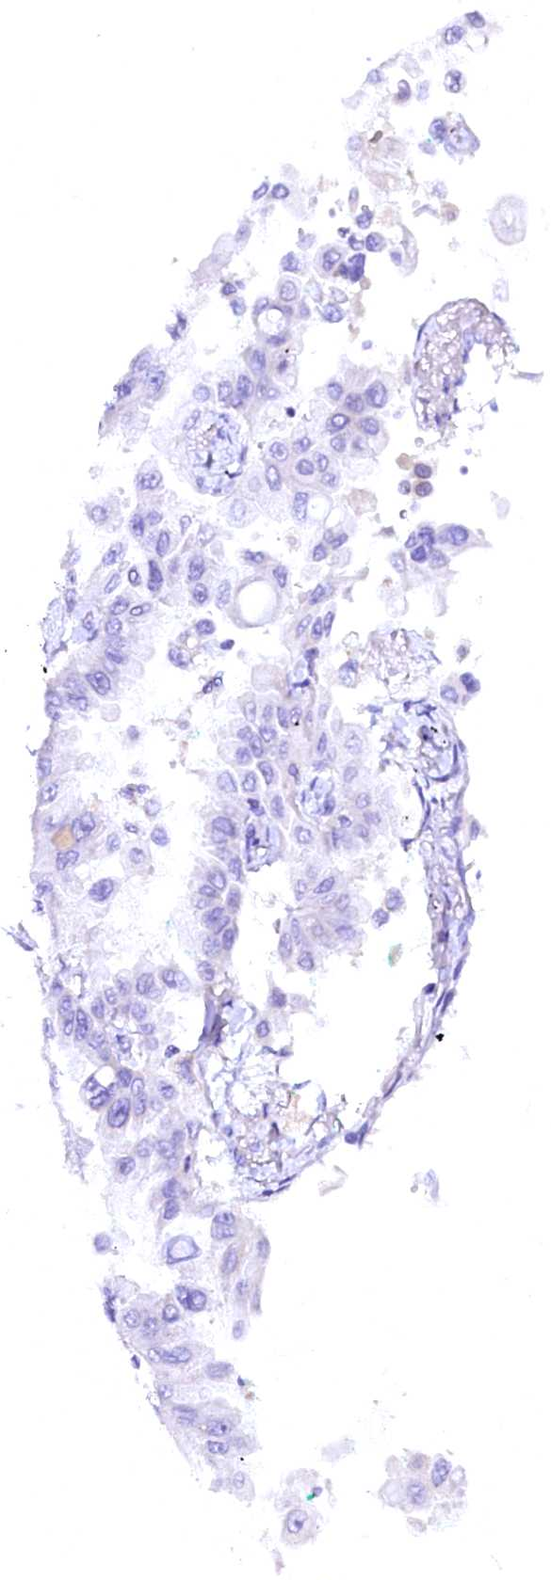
{"staining": {"intensity": "negative", "quantity": "none", "location": "none"}, "tissue": "lung cancer", "cell_type": "Tumor cells", "image_type": "cancer", "snomed": [{"axis": "morphology", "description": "Adenocarcinoma, NOS"}, {"axis": "topography", "description": "Lung"}], "caption": "Immunohistochemistry micrograph of neoplastic tissue: human adenocarcinoma (lung) stained with DAB (3,3'-diaminobenzidine) reveals no significant protein staining in tumor cells.", "gene": "NALF1", "patient": {"sex": "female", "age": 67}}